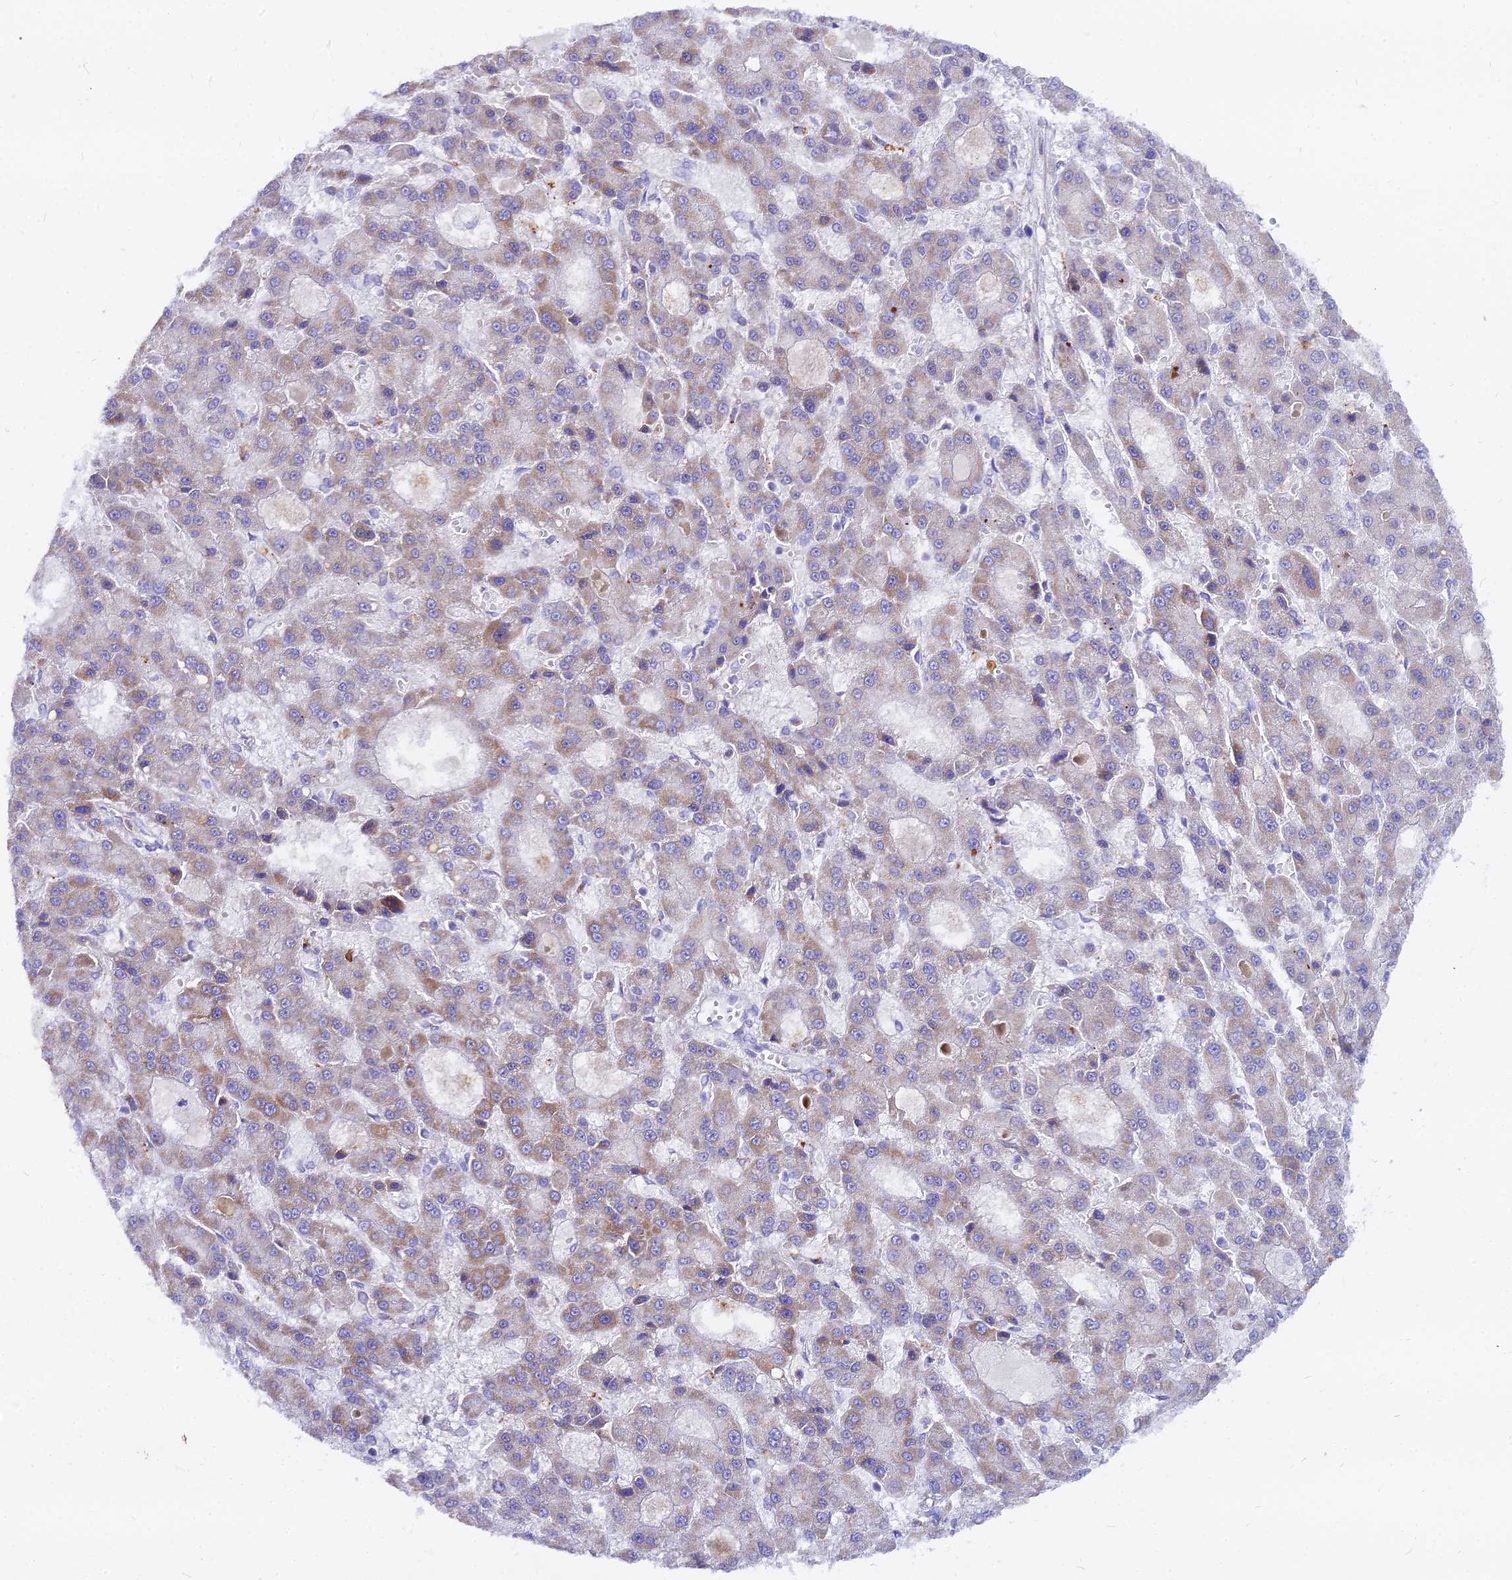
{"staining": {"intensity": "moderate", "quantity": "25%-75%", "location": "cytoplasmic/membranous"}, "tissue": "liver cancer", "cell_type": "Tumor cells", "image_type": "cancer", "snomed": [{"axis": "morphology", "description": "Carcinoma, Hepatocellular, NOS"}, {"axis": "topography", "description": "Liver"}], "caption": "A brown stain labels moderate cytoplasmic/membranous staining of a protein in liver cancer (hepatocellular carcinoma) tumor cells.", "gene": "GLYAT", "patient": {"sex": "male", "age": 70}}